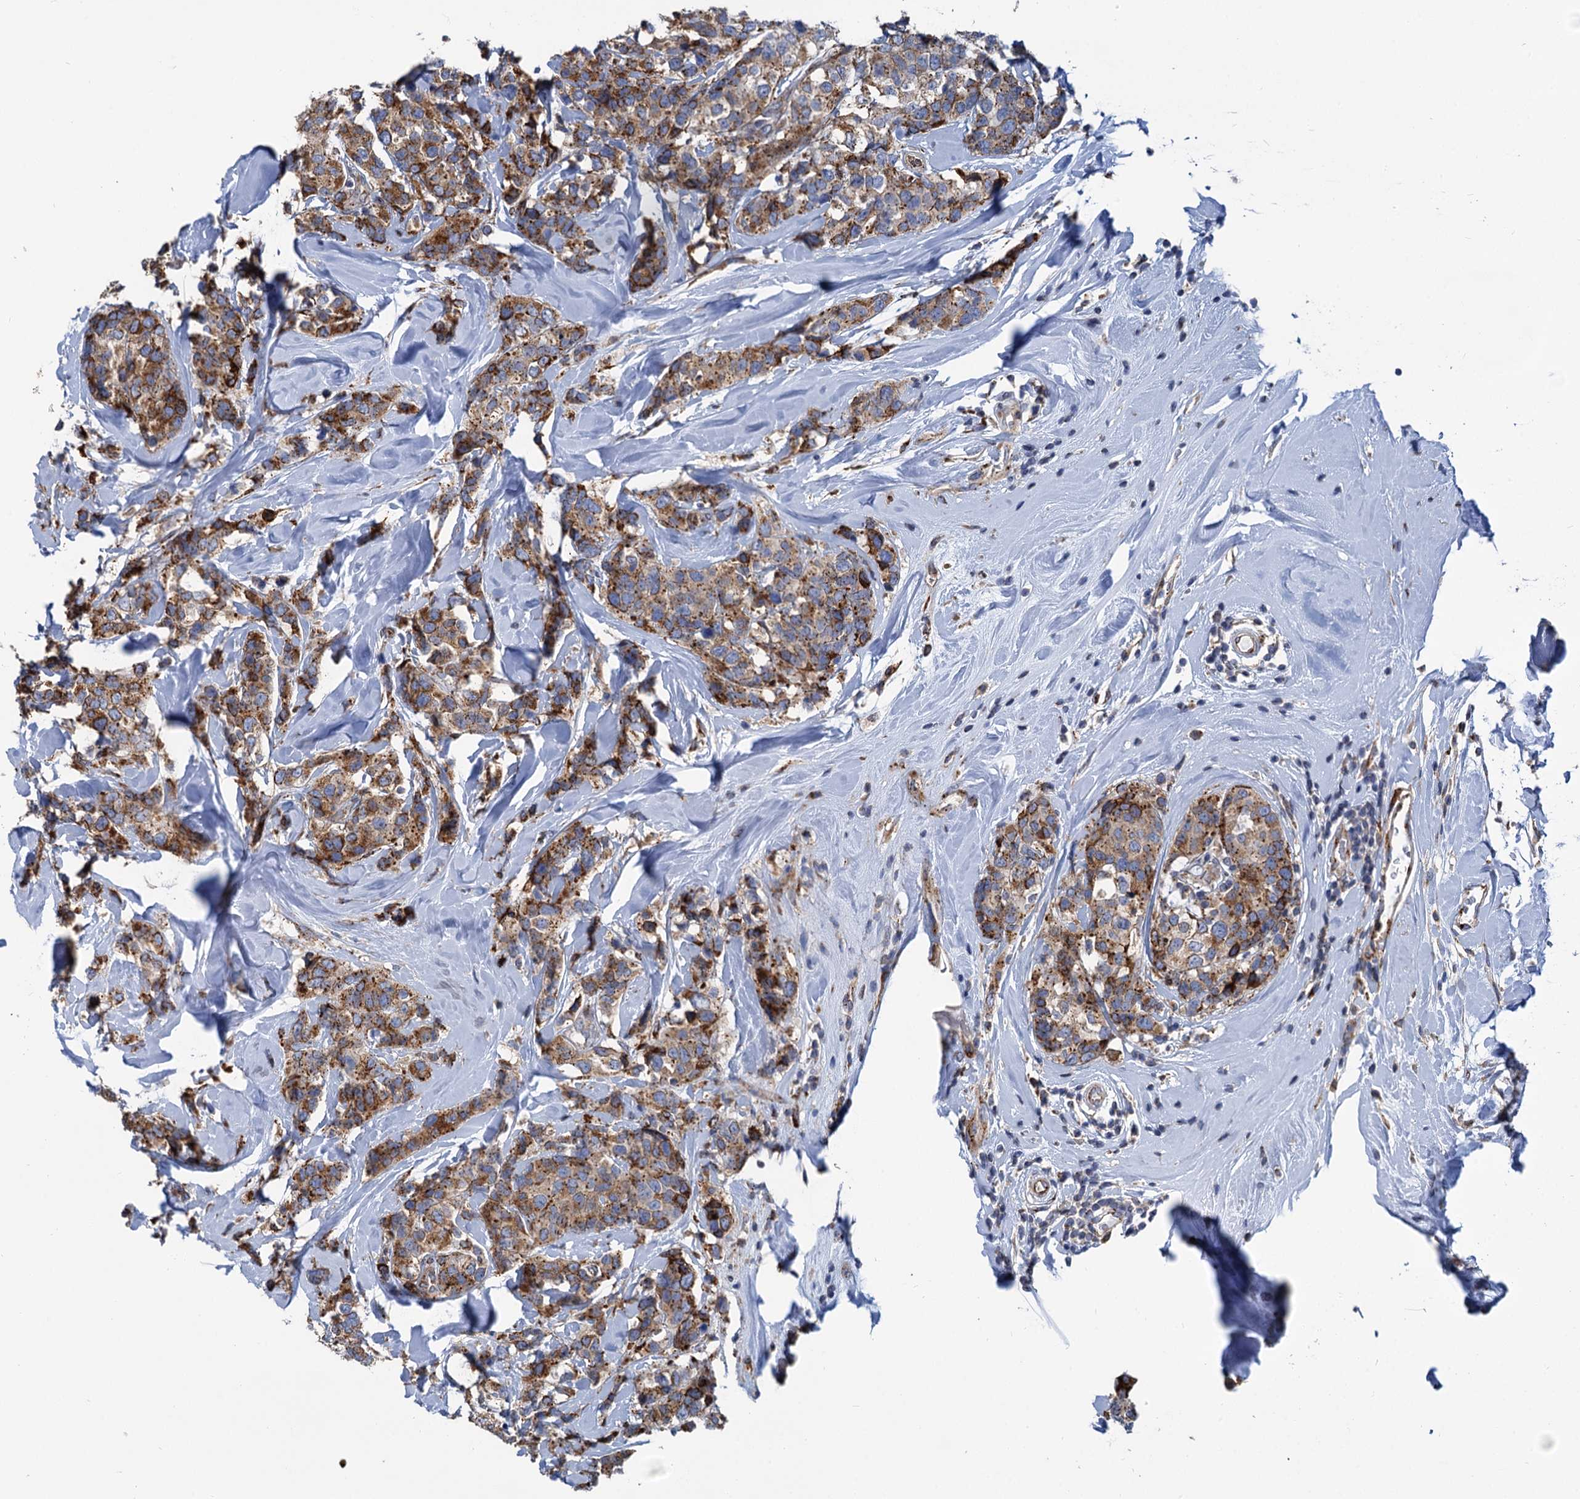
{"staining": {"intensity": "moderate", "quantity": ">75%", "location": "cytoplasmic/membranous"}, "tissue": "breast cancer", "cell_type": "Tumor cells", "image_type": "cancer", "snomed": [{"axis": "morphology", "description": "Lobular carcinoma"}, {"axis": "topography", "description": "Breast"}], "caption": "Immunohistochemistry (IHC) micrograph of lobular carcinoma (breast) stained for a protein (brown), which reveals medium levels of moderate cytoplasmic/membranous positivity in approximately >75% of tumor cells.", "gene": "SUPT20H", "patient": {"sex": "female", "age": 59}}